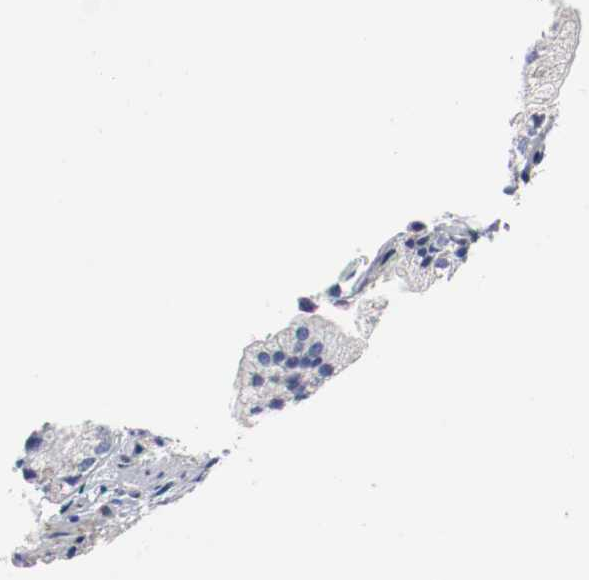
{"staining": {"intensity": "weak", "quantity": ">75%", "location": "cytoplasmic/membranous"}, "tissue": "prostate cancer", "cell_type": "Tumor cells", "image_type": "cancer", "snomed": [{"axis": "morphology", "description": "Adenocarcinoma, Low grade"}, {"axis": "topography", "description": "Prostate"}], "caption": "Immunohistochemical staining of prostate cancer (adenocarcinoma (low-grade)) demonstrates low levels of weak cytoplasmic/membranous positivity in about >75% of tumor cells.", "gene": "TUBD1", "patient": {"sex": "male", "age": 69}}